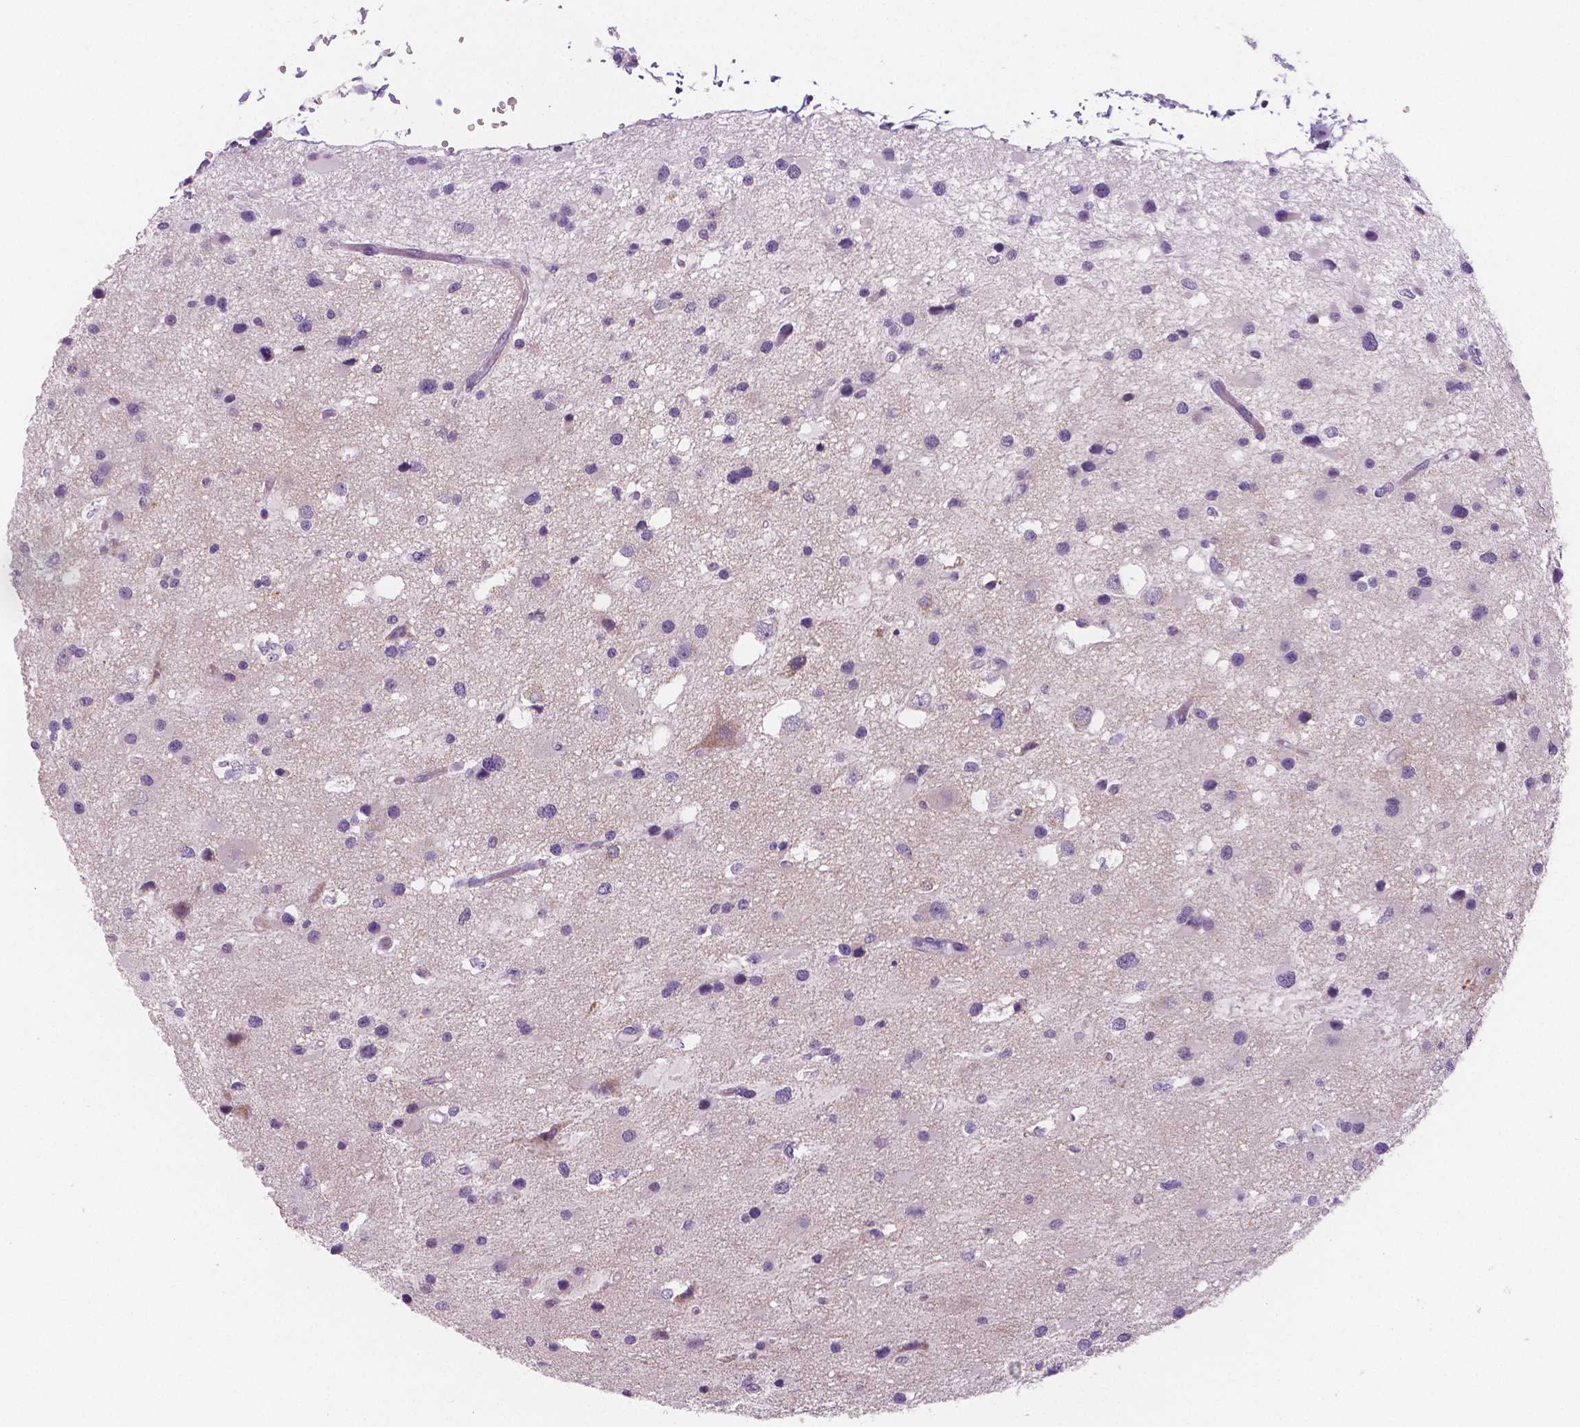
{"staining": {"intensity": "negative", "quantity": "none", "location": "none"}, "tissue": "glioma", "cell_type": "Tumor cells", "image_type": "cancer", "snomed": [{"axis": "morphology", "description": "Glioma, malignant, Low grade"}, {"axis": "topography", "description": "Brain"}], "caption": "Human low-grade glioma (malignant) stained for a protein using IHC demonstrates no staining in tumor cells.", "gene": "TSPAN7", "patient": {"sex": "female", "age": 32}}